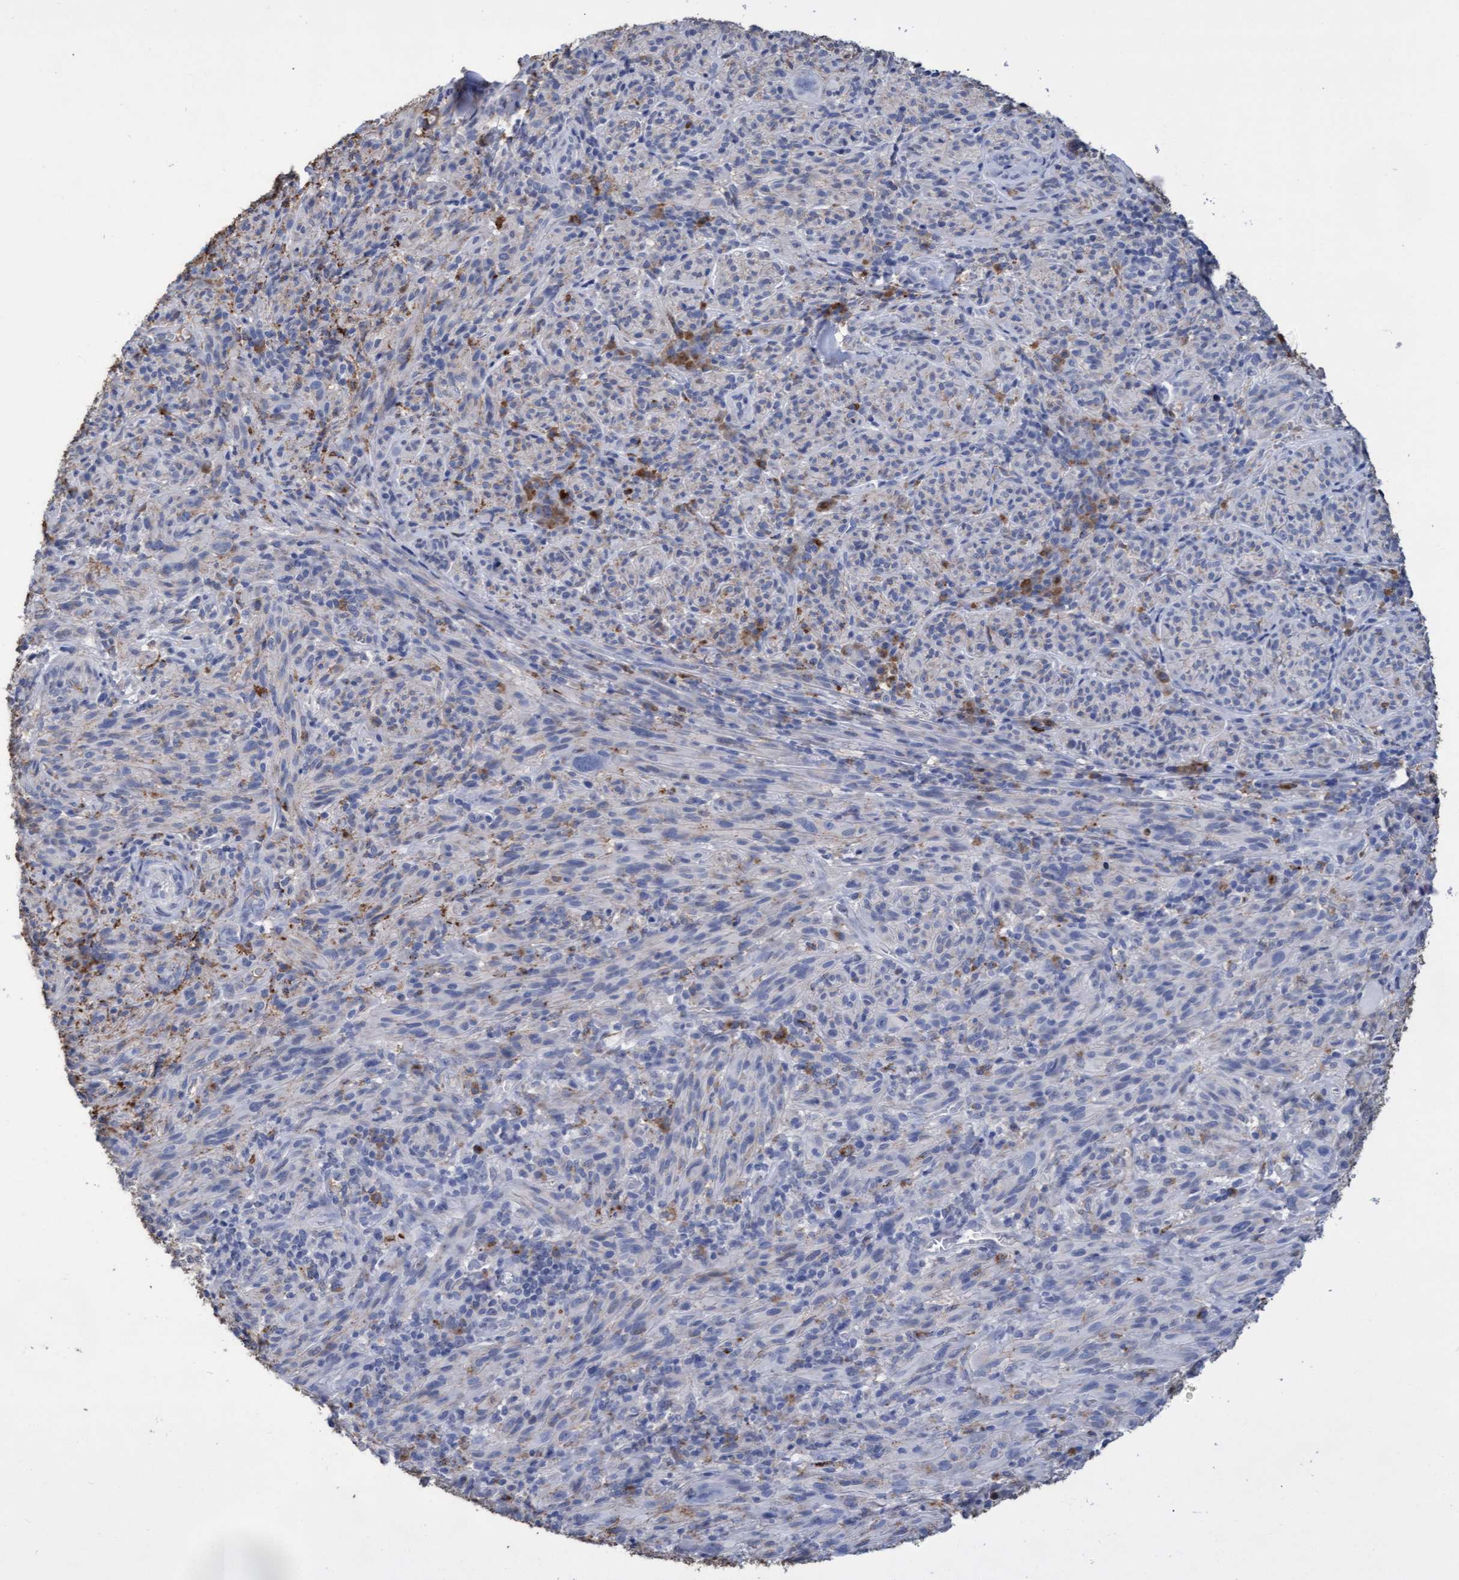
{"staining": {"intensity": "negative", "quantity": "none", "location": "none"}, "tissue": "melanoma", "cell_type": "Tumor cells", "image_type": "cancer", "snomed": [{"axis": "morphology", "description": "Malignant melanoma, NOS"}, {"axis": "topography", "description": "Skin of head"}], "caption": "IHC of malignant melanoma shows no expression in tumor cells.", "gene": "GPR39", "patient": {"sex": "male", "age": 96}}